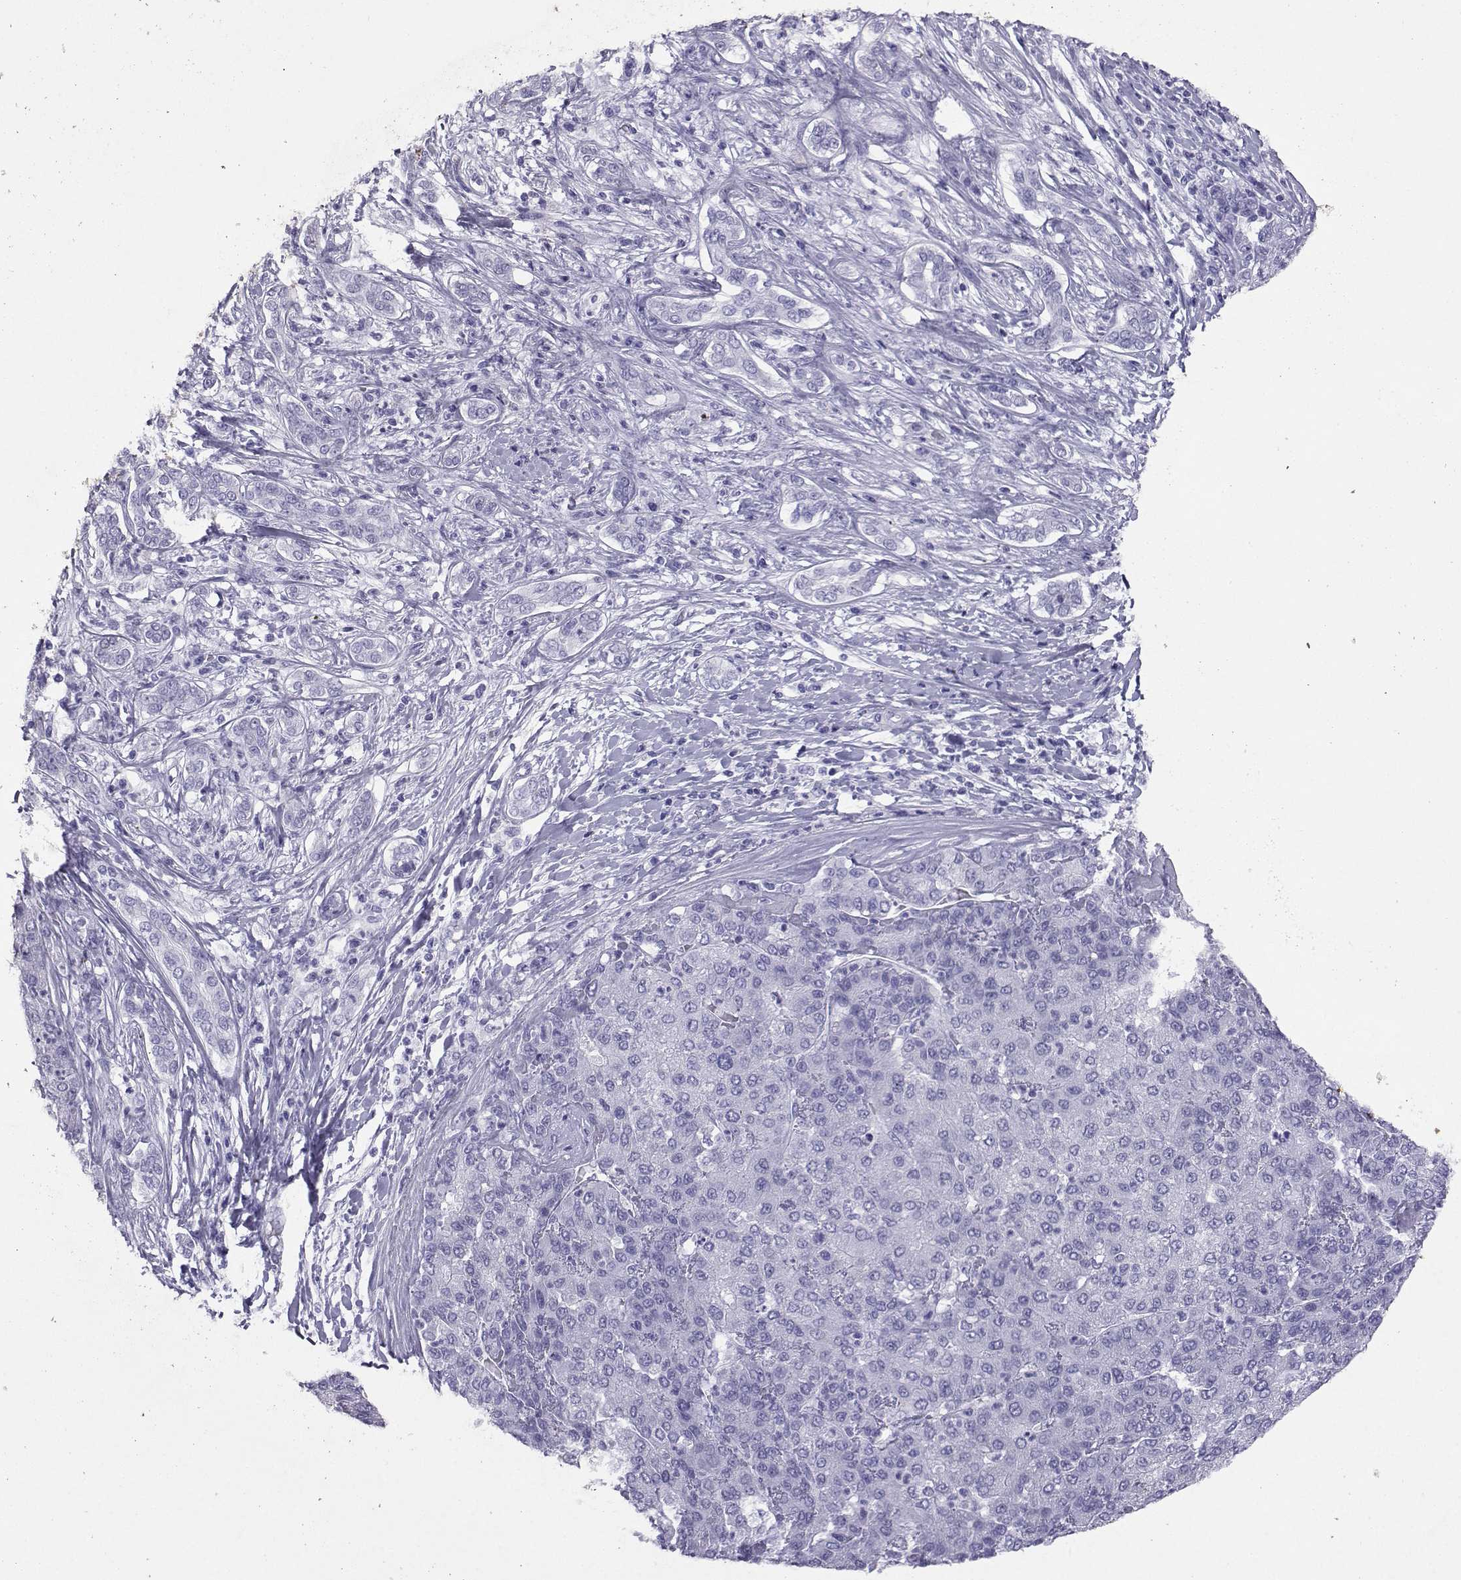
{"staining": {"intensity": "negative", "quantity": "none", "location": "none"}, "tissue": "liver cancer", "cell_type": "Tumor cells", "image_type": "cancer", "snomed": [{"axis": "morphology", "description": "Carcinoma, Hepatocellular, NOS"}, {"axis": "topography", "description": "Liver"}], "caption": "Tumor cells are negative for brown protein staining in hepatocellular carcinoma (liver).", "gene": "LORICRIN", "patient": {"sex": "male", "age": 65}}